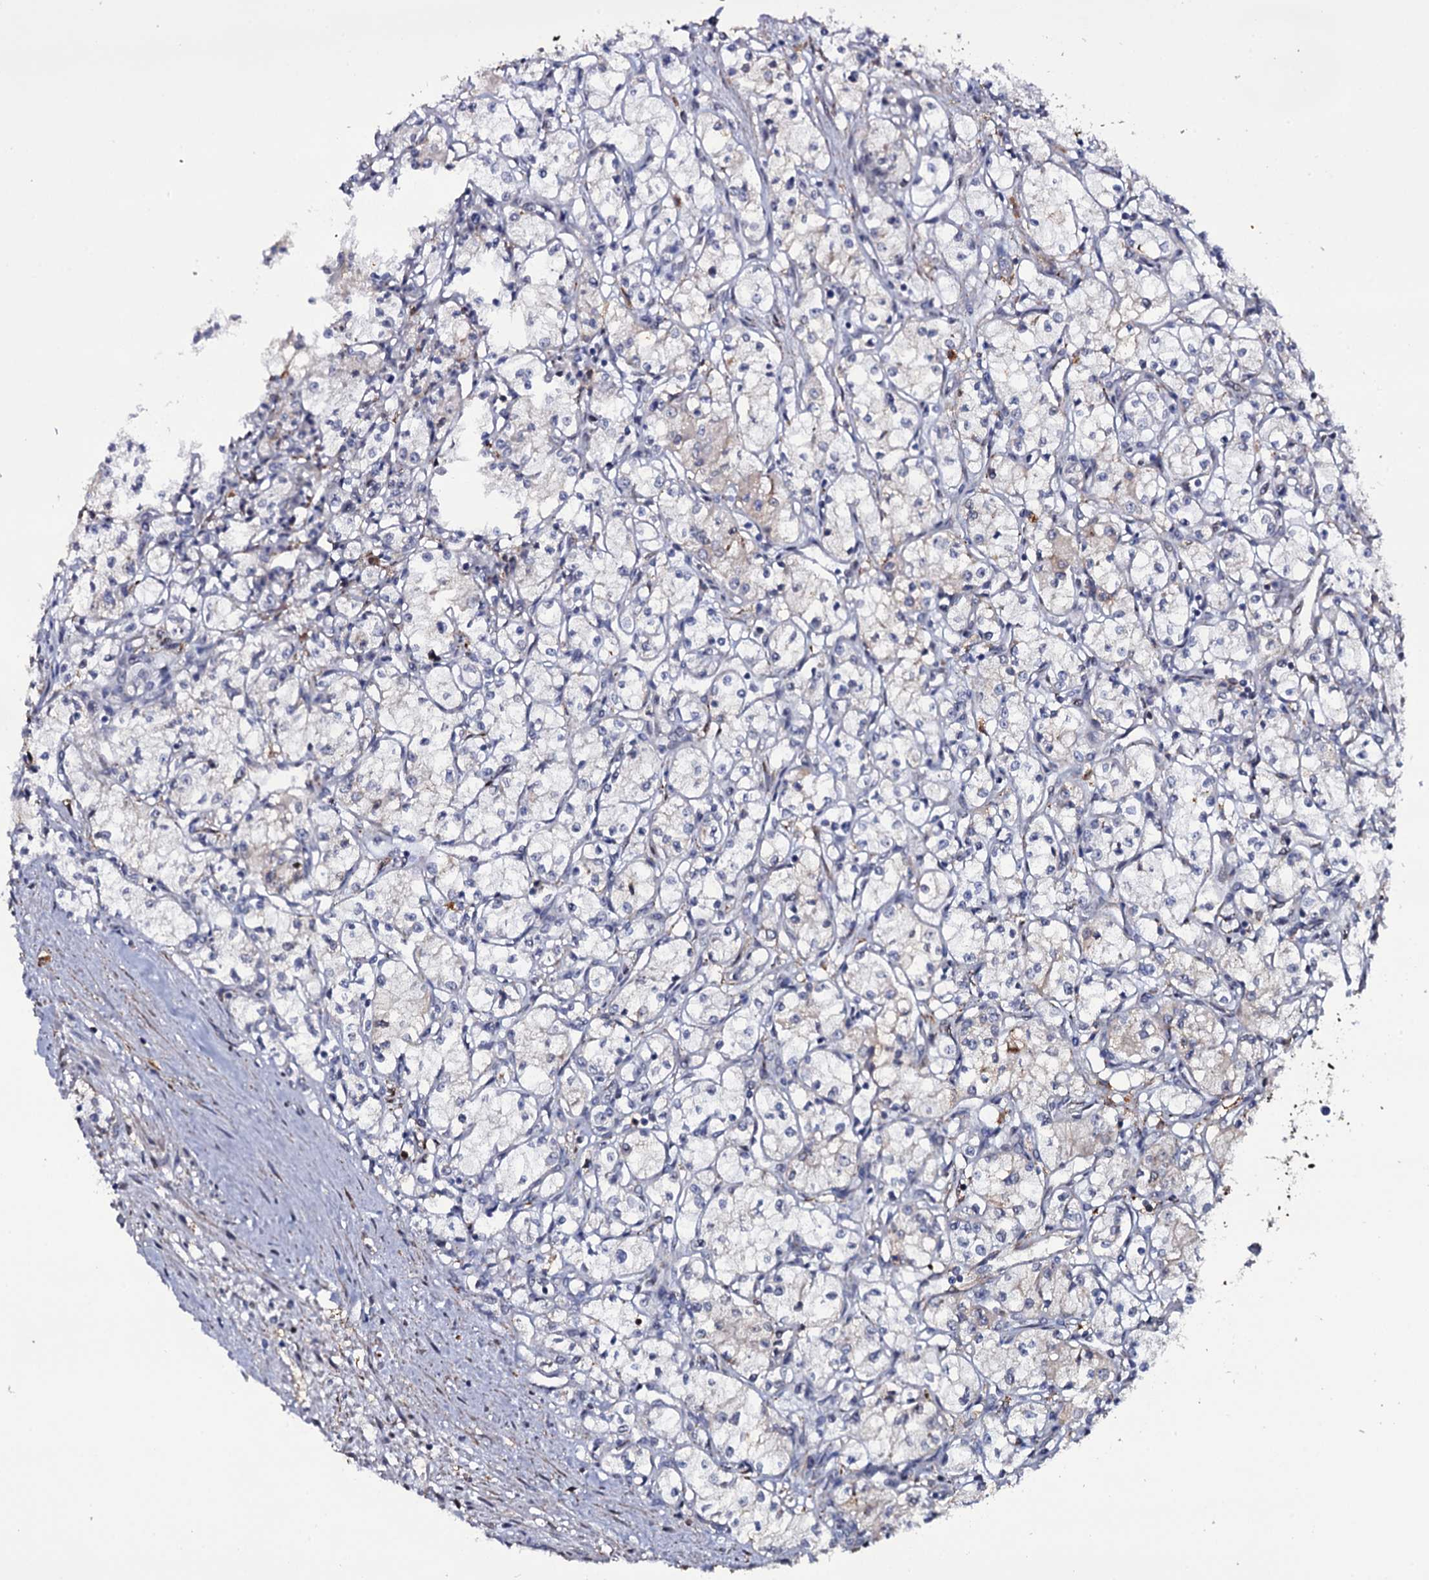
{"staining": {"intensity": "negative", "quantity": "none", "location": "none"}, "tissue": "renal cancer", "cell_type": "Tumor cells", "image_type": "cancer", "snomed": [{"axis": "morphology", "description": "Adenocarcinoma, NOS"}, {"axis": "topography", "description": "Kidney"}], "caption": "A high-resolution image shows immunohistochemistry staining of adenocarcinoma (renal), which shows no significant positivity in tumor cells.", "gene": "TTC23", "patient": {"sex": "male", "age": 59}}